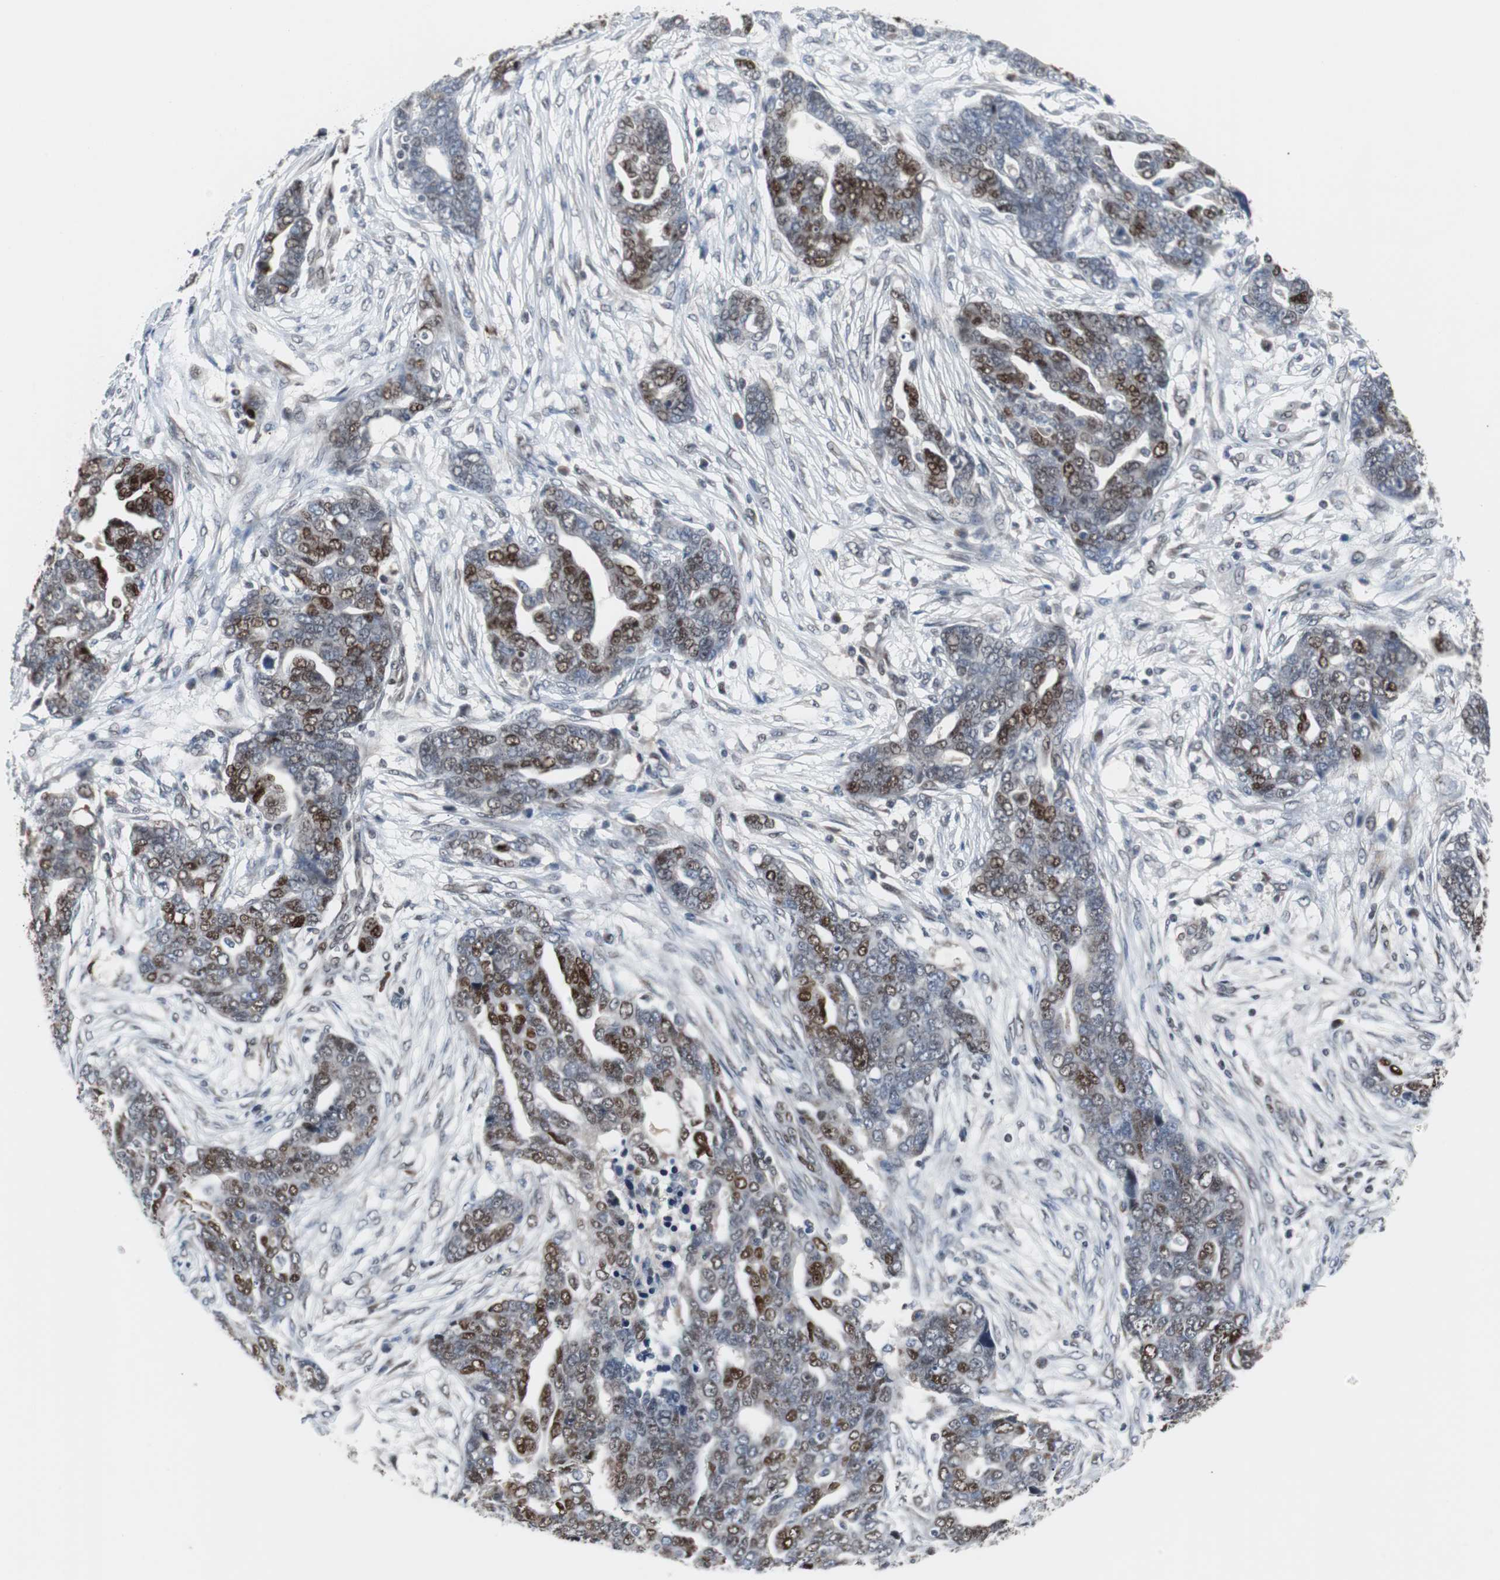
{"staining": {"intensity": "strong", "quantity": "25%-75%", "location": "nuclear"}, "tissue": "ovarian cancer", "cell_type": "Tumor cells", "image_type": "cancer", "snomed": [{"axis": "morphology", "description": "Normal tissue, NOS"}, {"axis": "morphology", "description": "Cystadenocarcinoma, serous, NOS"}, {"axis": "topography", "description": "Fallopian tube"}, {"axis": "topography", "description": "Ovary"}], "caption": "Human ovarian cancer (serous cystadenocarcinoma) stained for a protein (brown) demonstrates strong nuclear positive expression in approximately 25%-75% of tumor cells.", "gene": "ZHX2", "patient": {"sex": "female", "age": 56}}